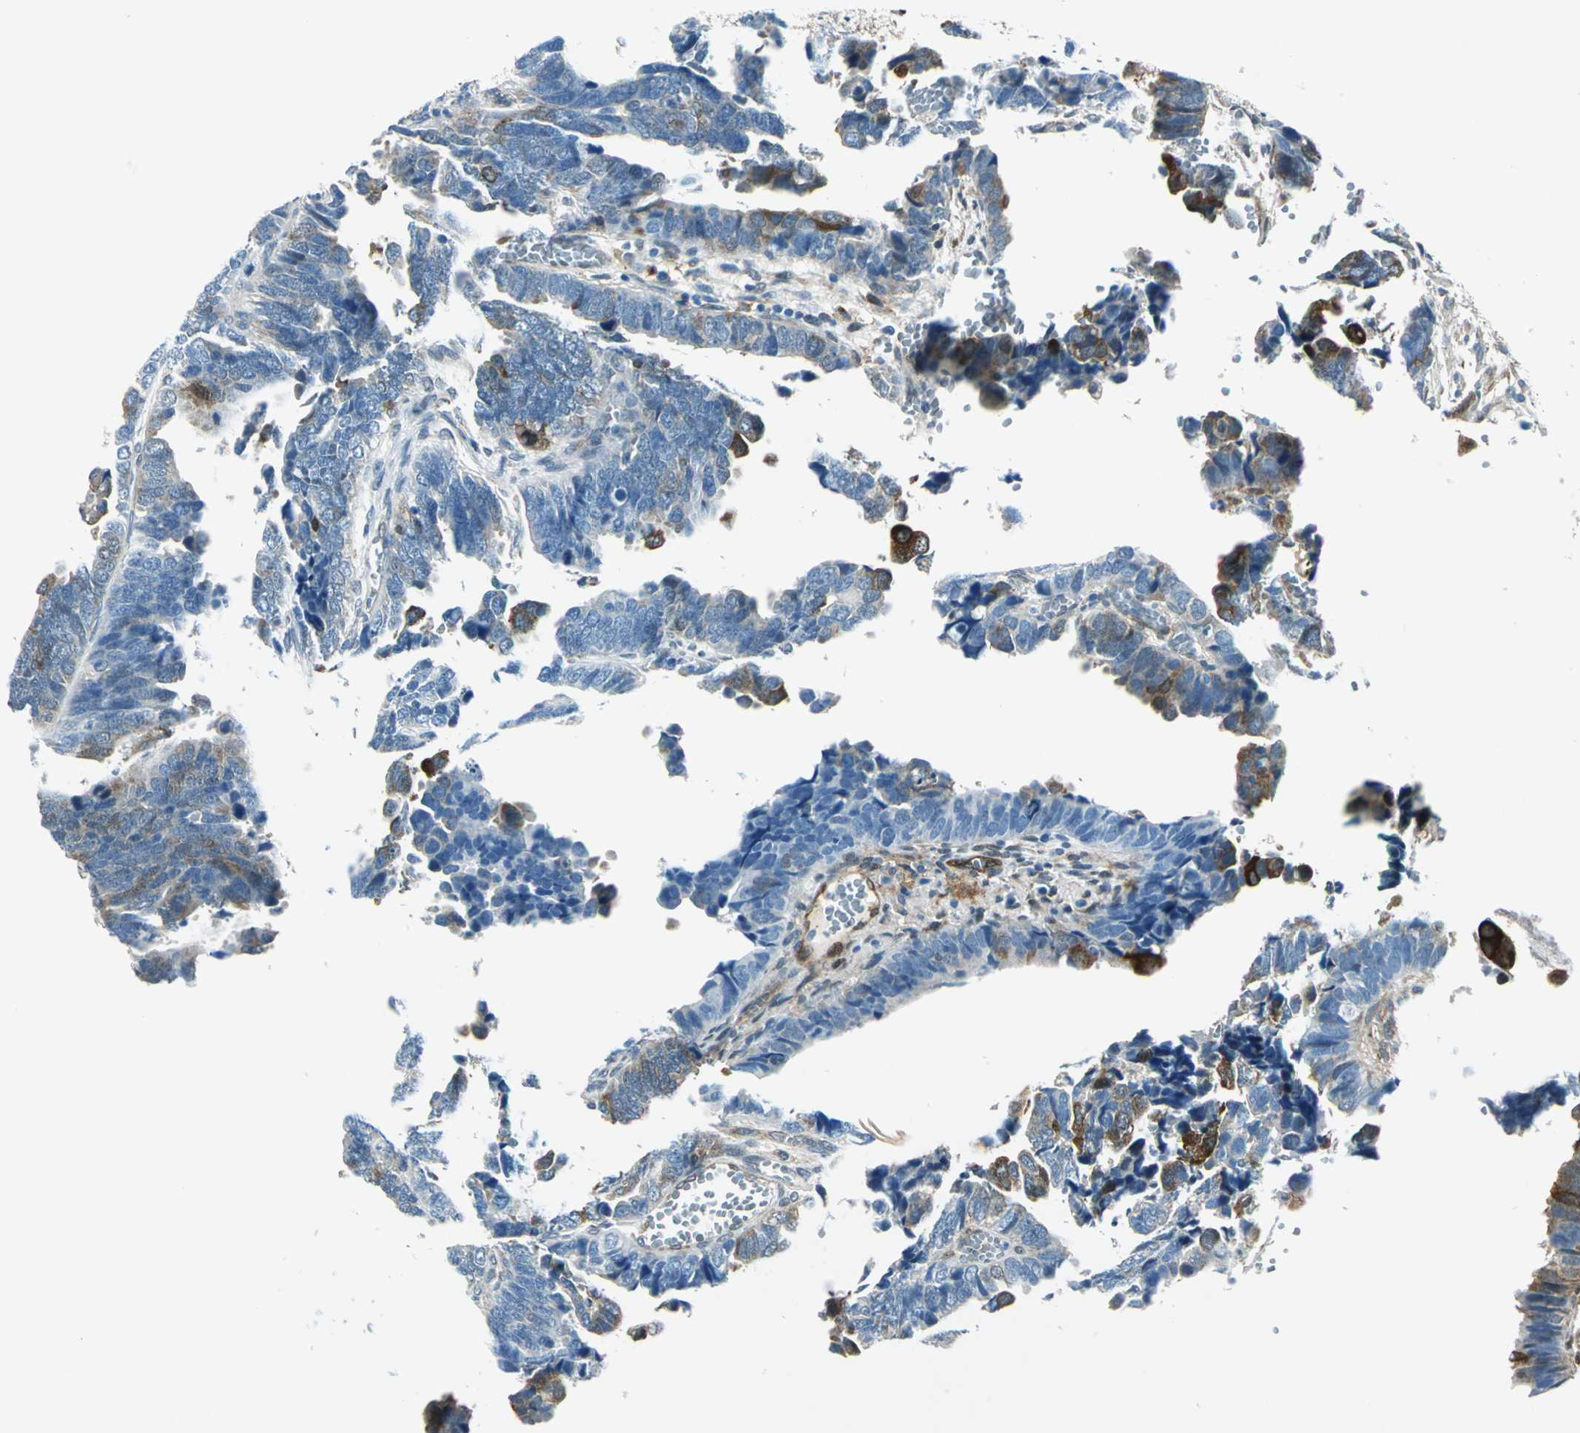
{"staining": {"intensity": "strong", "quantity": "<25%", "location": "cytoplasmic/membranous"}, "tissue": "endometrial cancer", "cell_type": "Tumor cells", "image_type": "cancer", "snomed": [{"axis": "morphology", "description": "Adenocarcinoma, NOS"}, {"axis": "topography", "description": "Endometrium"}], "caption": "Protein staining exhibits strong cytoplasmic/membranous staining in about <25% of tumor cells in endometrial cancer (adenocarcinoma).", "gene": "HSPB1", "patient": {"sex": "female", "age": 75}}